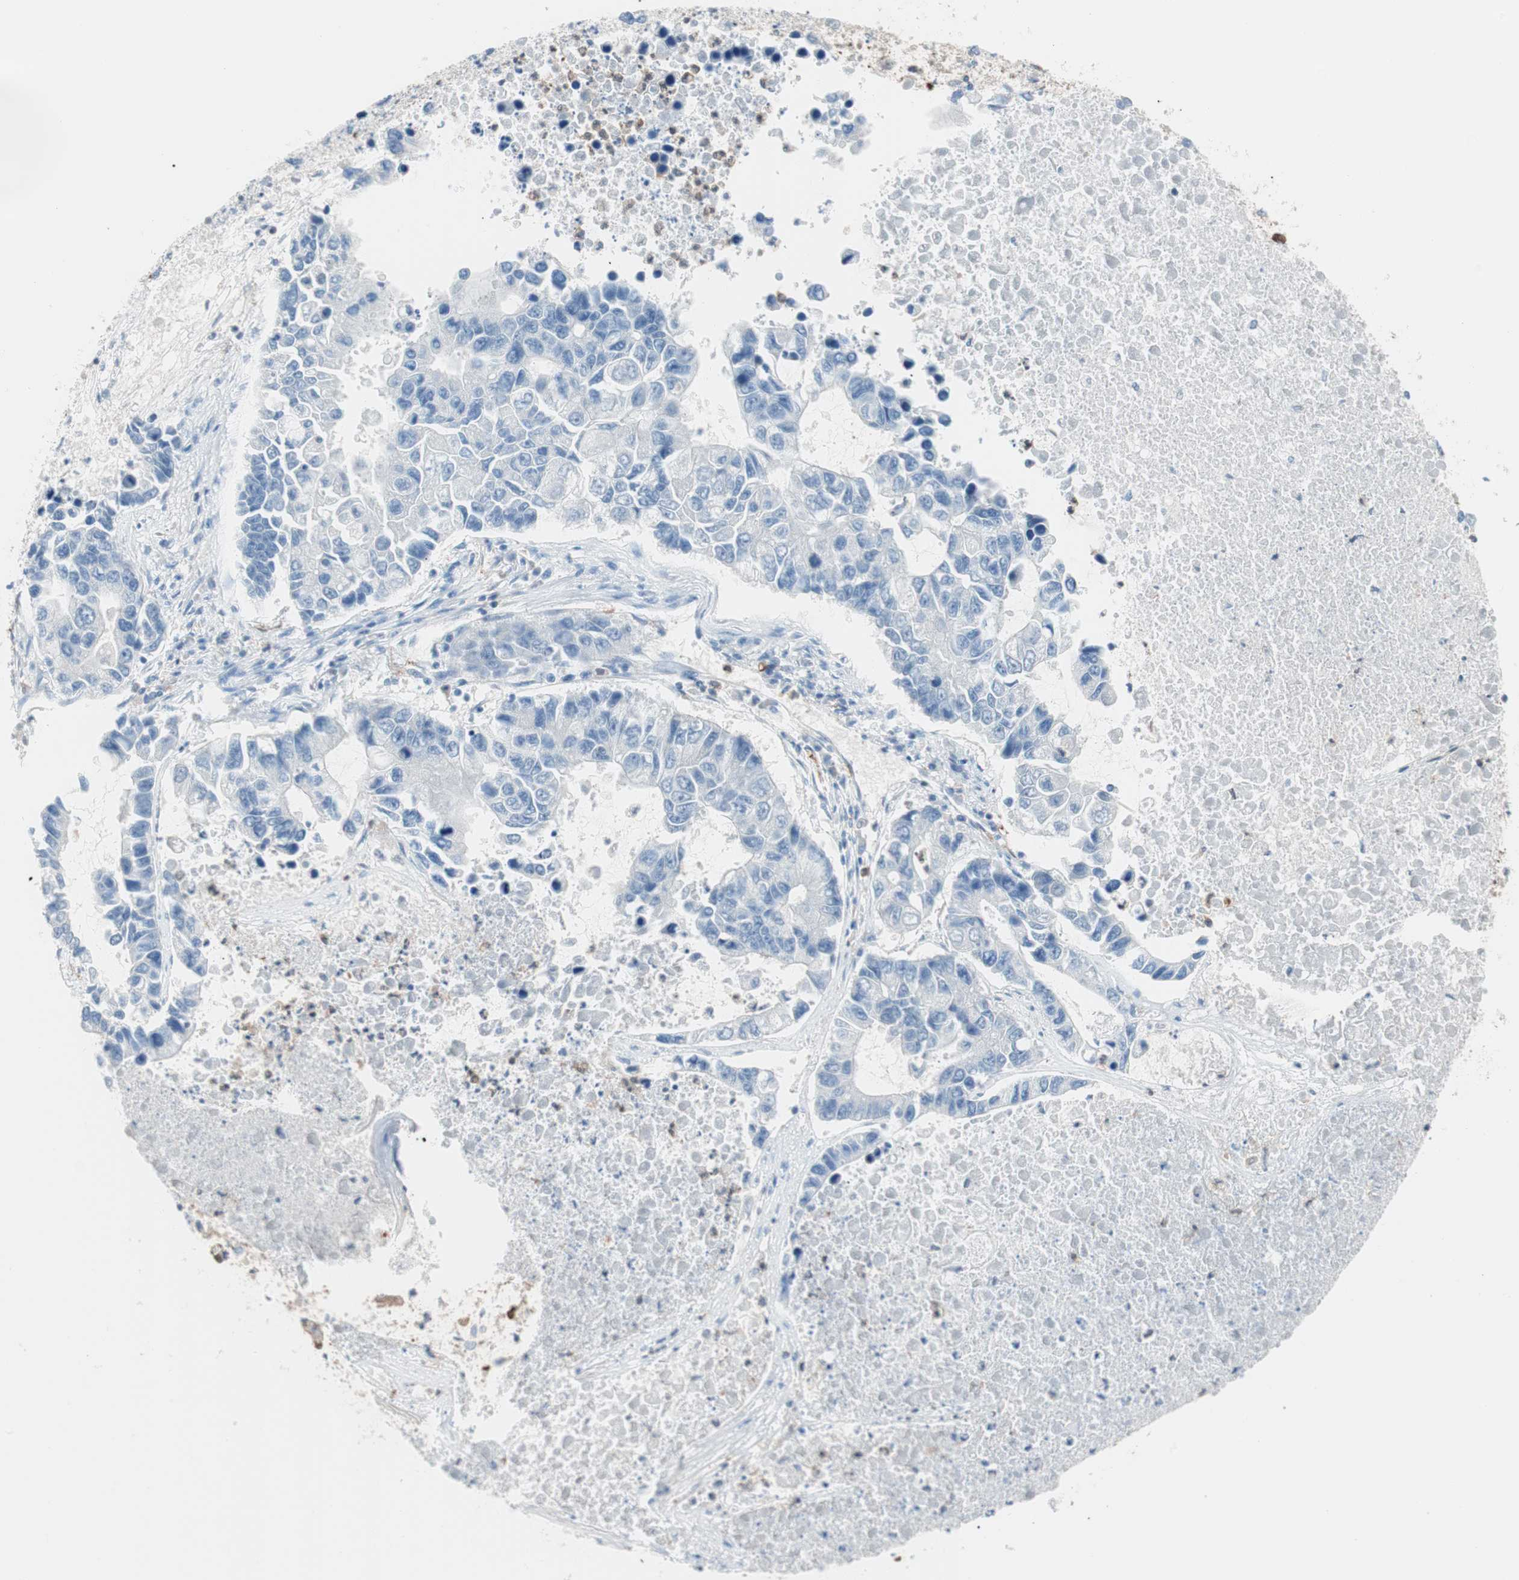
{"staining": {"intensity": "negative", "quantity": "none", "location": "none"}, "tissue": "lung cancer", "cell_type": "Tumor cells", "image_type": "cancer", "snomed": [{"axis": "morphology", "description": "Adenocarcinoma, NOS"}, {"axis": "topography", "description": "Lung"}], "caption": "This is a histopathology image of immunohistochemistry (IHC) staining of lung adenocarcinoma, which shows no expression in tumor cells.", "gene": "IL18", "patient": {"sex": "female", "age": 51}}